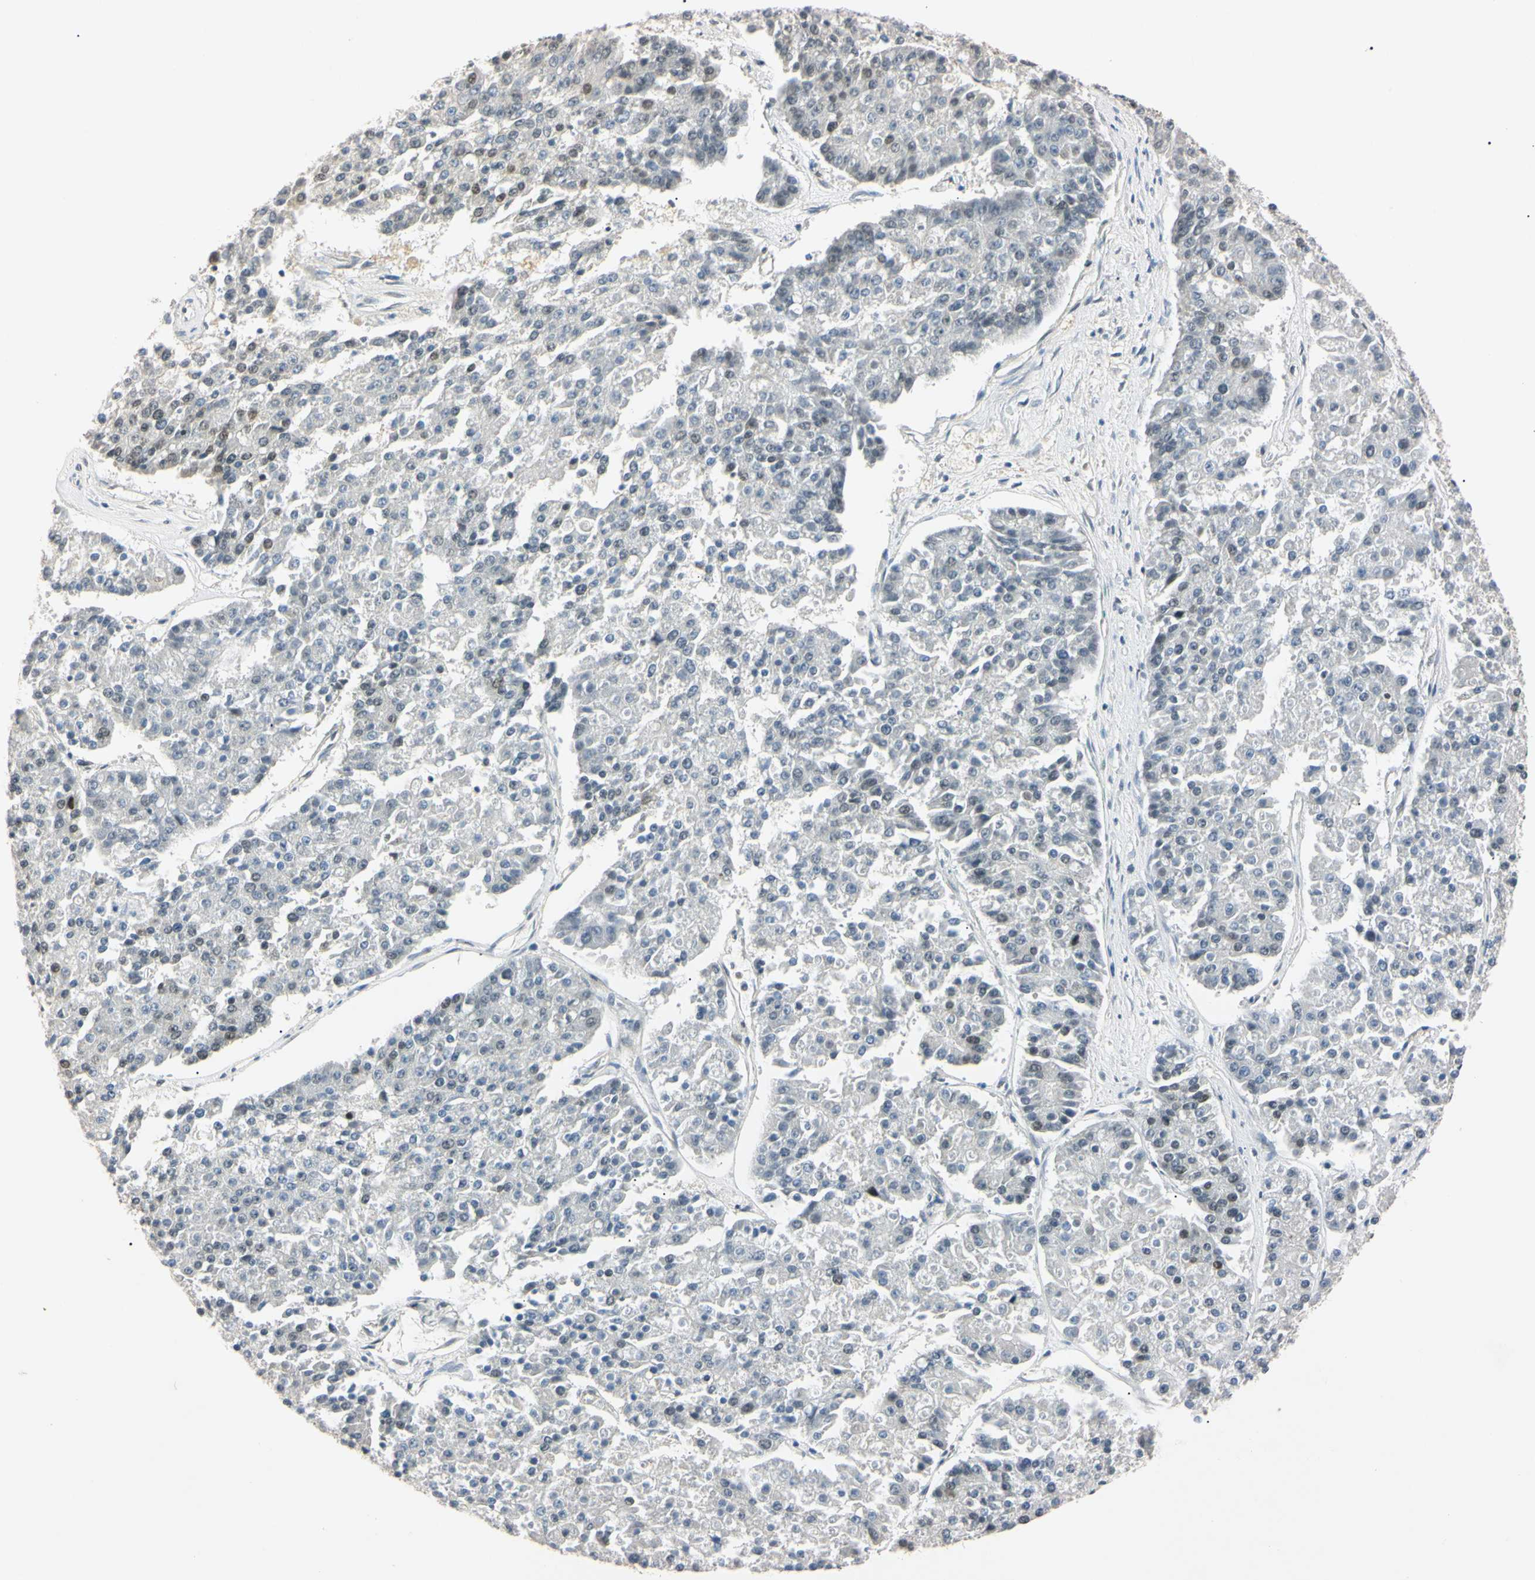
{"staining": {"intensity": "weak", "quantity": "<25%", "location": "nuclear"}, "tissue": "pancreatic cancer", "cell_type": "Tumor cells", "image_type": "cancer", "snomed": [{"axis": "morphology", "description": "Adenocarcinoma, NOS"}, {"axis": "topography", "description": "Pancreas"}], "caption": "Image shows no protein positivity in tumor cells of pancreatic cancer tissue.", "gene": "SMARCA5", "patient": {"sex": "male", "age": 50}}